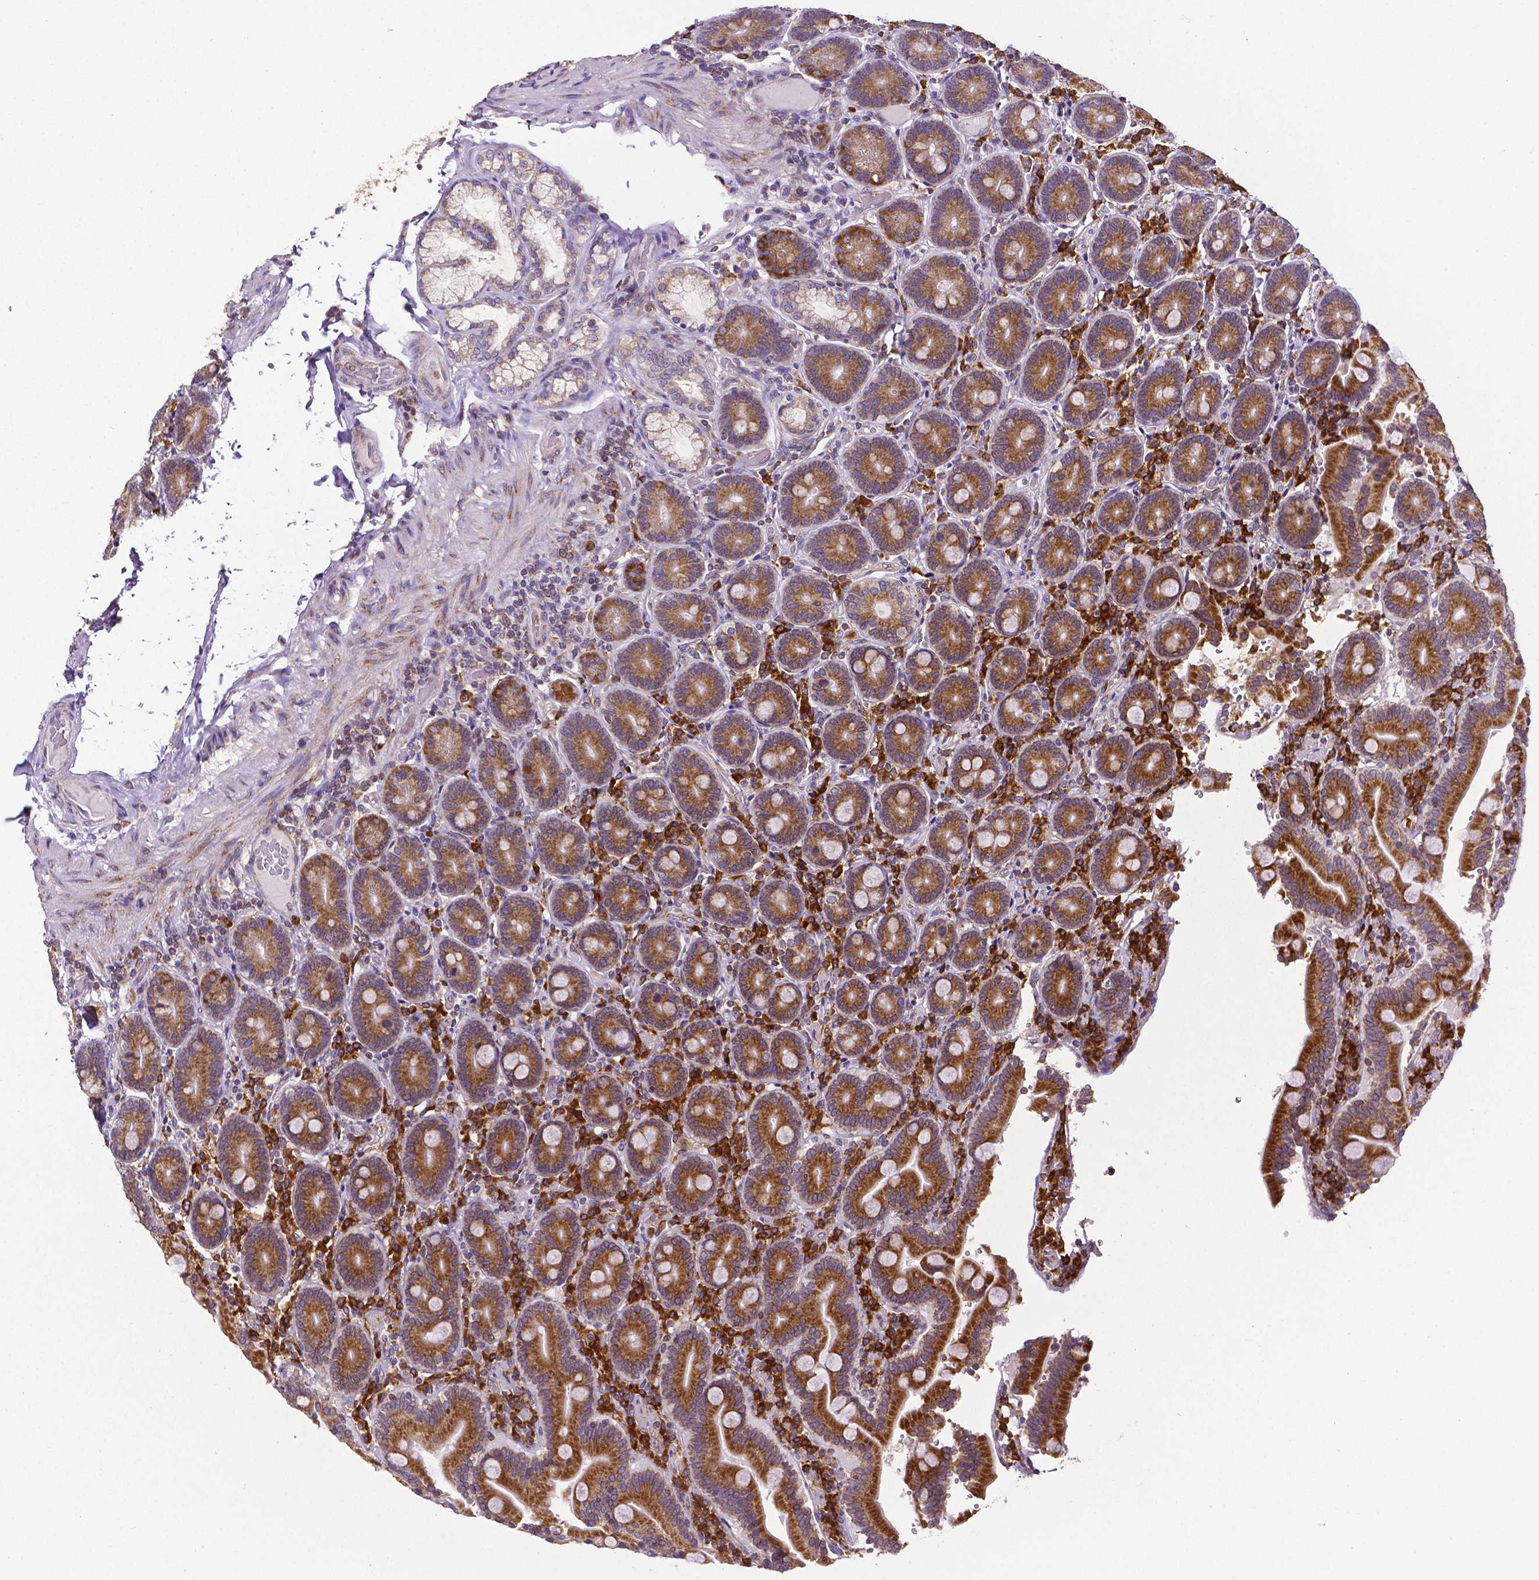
{"staining": {"intensity": "strong", "quantity": ">75%", "location": "cytoplasmic/membranous"}, "tissue": "duodenum", "cell_type": "Glandular cells", "image_type": "normal", "snomed": [{"axis": "morphology", "description": "Normal tissue, NOS"}, {"axis": "topography", "description": "Duodenum"}], "caption": "This photomicrograph displays immunohistochemistry staining of normal human duodenum, with high strong cytoplasmic/membranous positivity in about >75% of glandular cells.", "gene": "MTDH", "patient": {"sex": "female", "age": 62}}